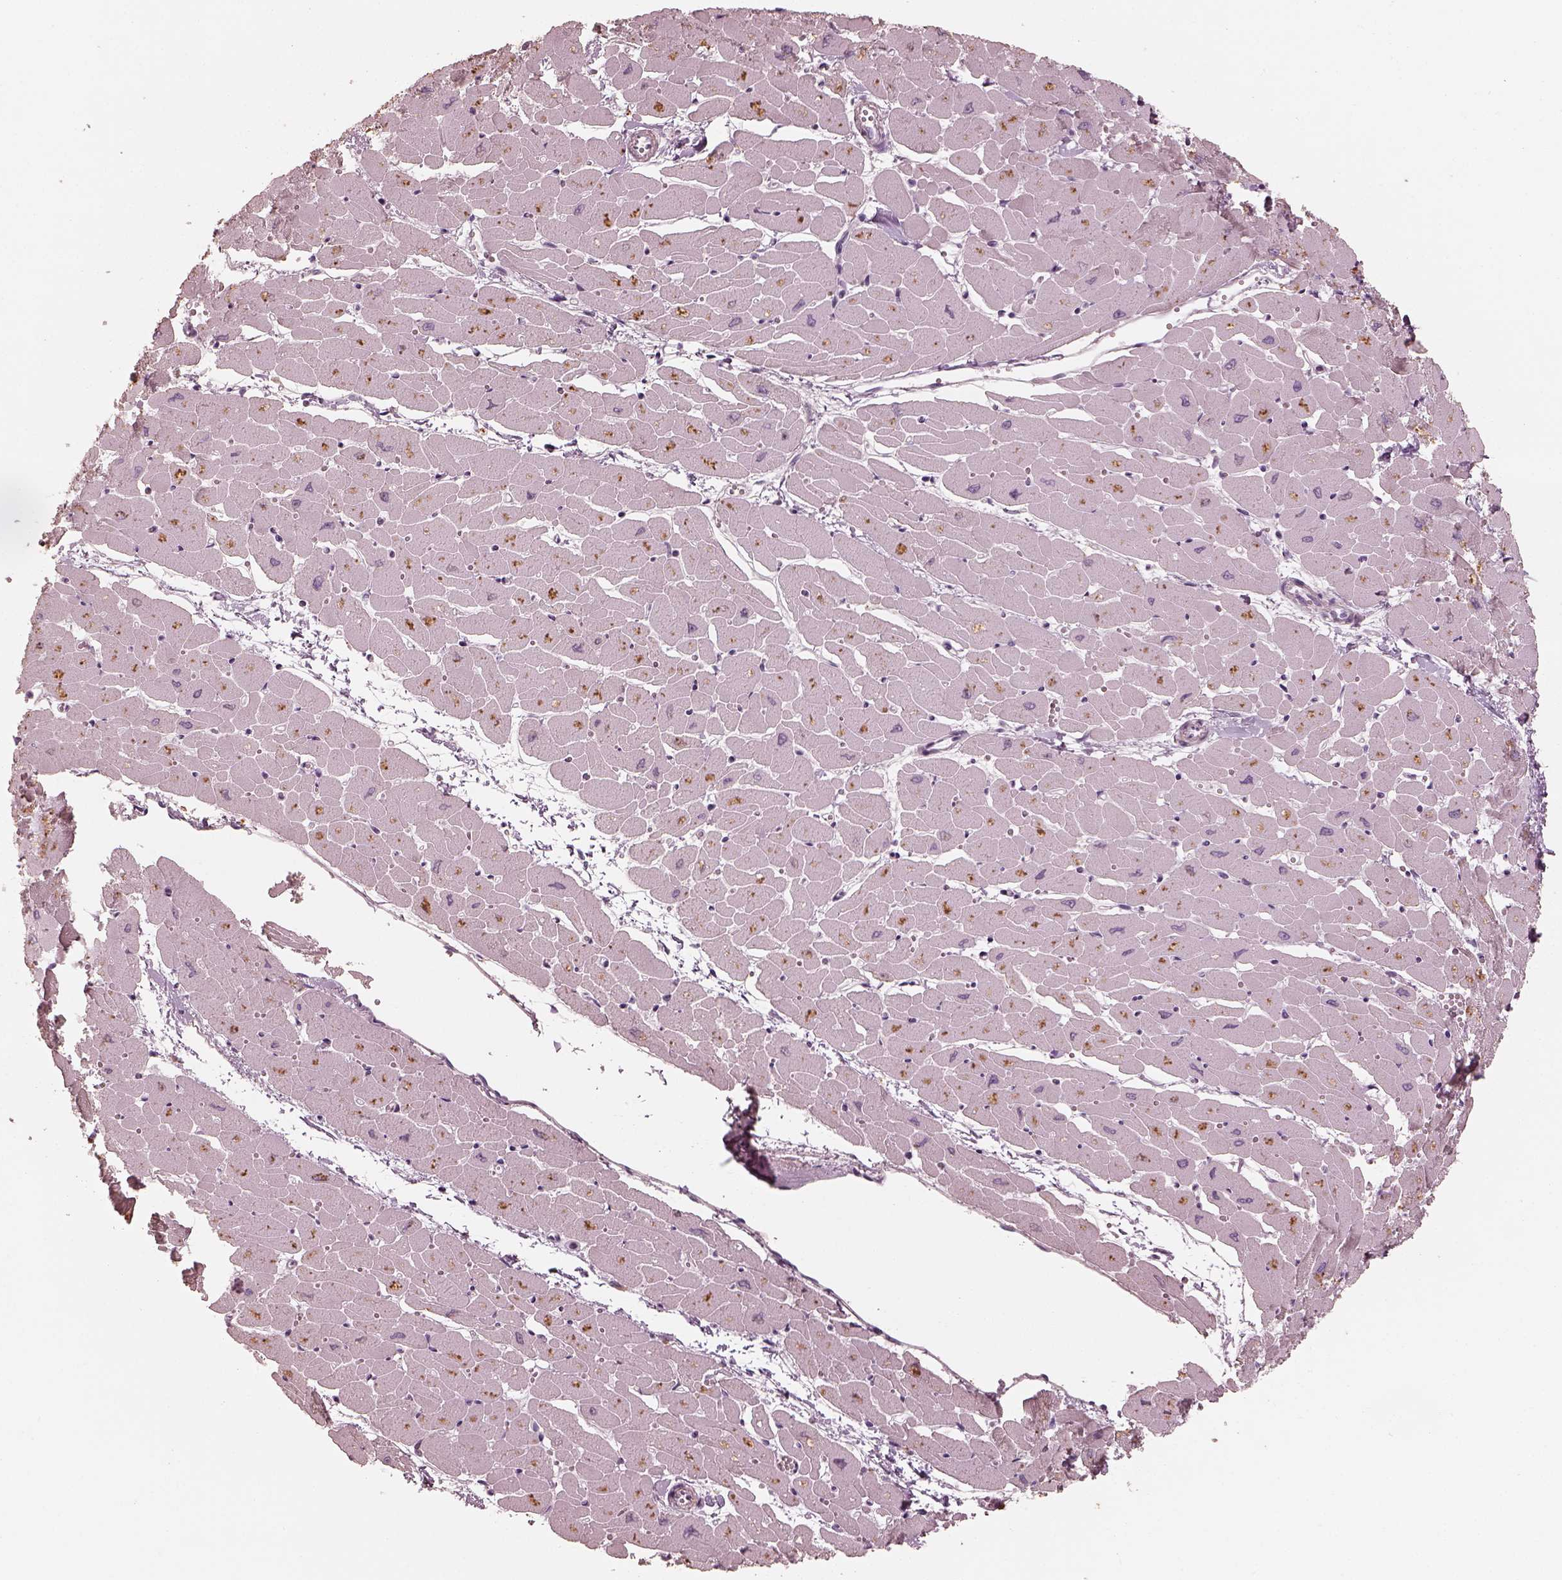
{"staining": {"intensity": "negative", "quantity": "none", "location": "none"}, "tissue": "heart muscle", "cell_type": "Cardiomyocytes", "image_type": "normal", "snomed": [{"axis": "morphology", "description": "Normal tissue, NOS"}, {"axis": "topography", "description": "Heart"}], "caption": "Cardiomyocytes show no significant staining in normal heart muscle. (DAB (3,3'-diaminobenzidine) IHC with hematoxylin counter stain).", "gene": "ADRB3", "patient": {"sex": "male", "age": 57}}